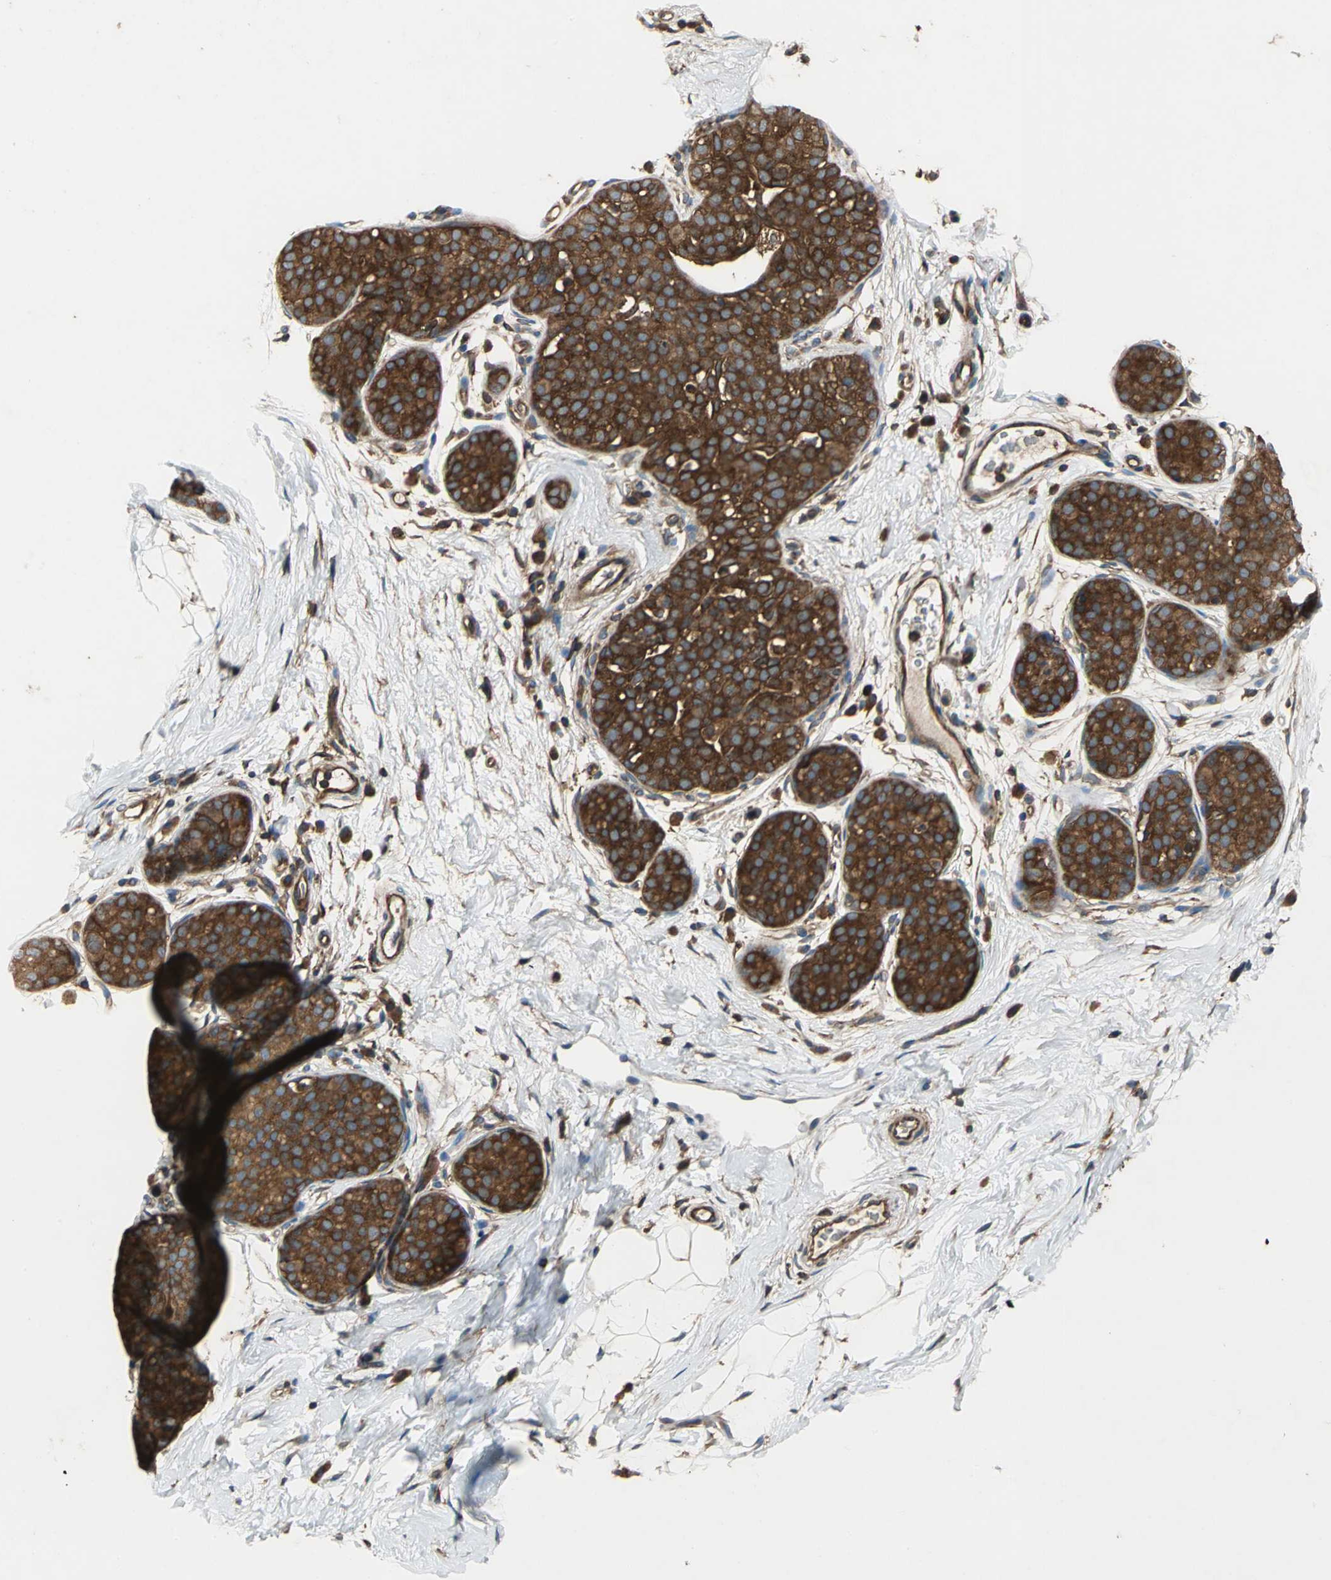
{"staining": {"intensity": "strong", "quantity": ">75%", "location": "cytoplasmic/membranous"}, "tissue": "breast cancer", "cell_type": "Tumor cells", "image_type": "cancer", "snomed": [{"axis": "morphology", "description": "Lobular carcinoma, in situ"}, {"axis": "morphology", "description": "Lobular carcinoma"}, {"axis": "topography", "description": "Breast"}], "caption": "Immunohistochemistry of breast lobular carcinoma displays high levels of strong cytoplasmic/membranous positivity in approximately >75% of tumor cells. The staining was performed using DAB, with brown indicating positive protein expression. Nuclei are stained blue with hematoxylin.", "gene": "CAPN1", "patient": {"sex": "female", "age": 41}}